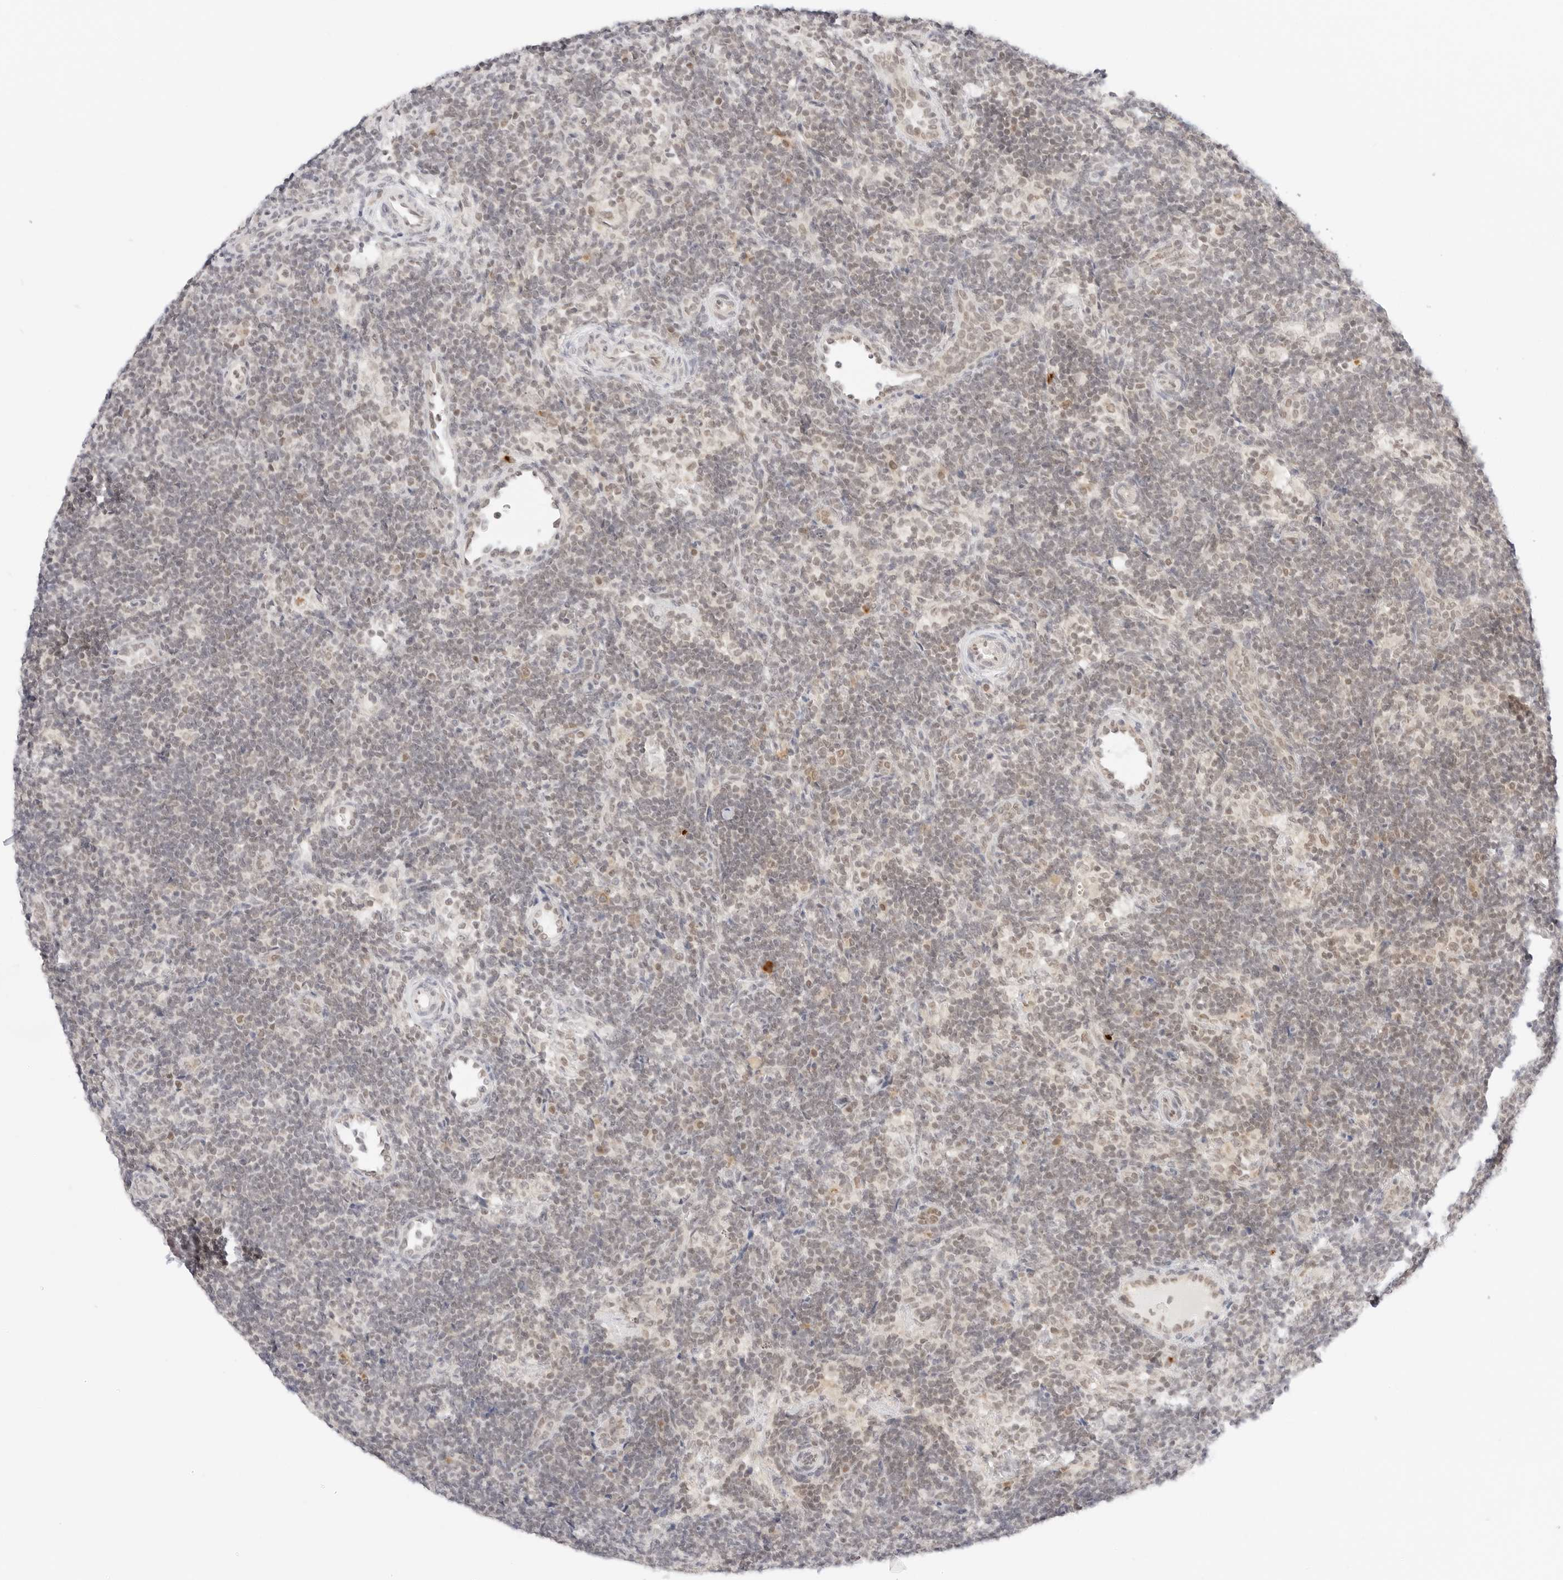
{"staining": {"intensity": "negative", "quantity": "none", "location": "none"}, "tissue": "lymph node", "cell_type": "Germinal center cells", "image_type": "normal", "snomed": [{"axis": "morphology", "description": "Normal tissue, NOS"}, {"axis": "topography", "description": "Lymph node"}], "caption": "This image is of normal lymph node stained with immunohistochemistry to label a protein in brown with the nuclei are counter-stained blue. There is no staining in germinal center cells.", "gene": "POLR3C", "patient": {"sex": "female", "age": 22}}